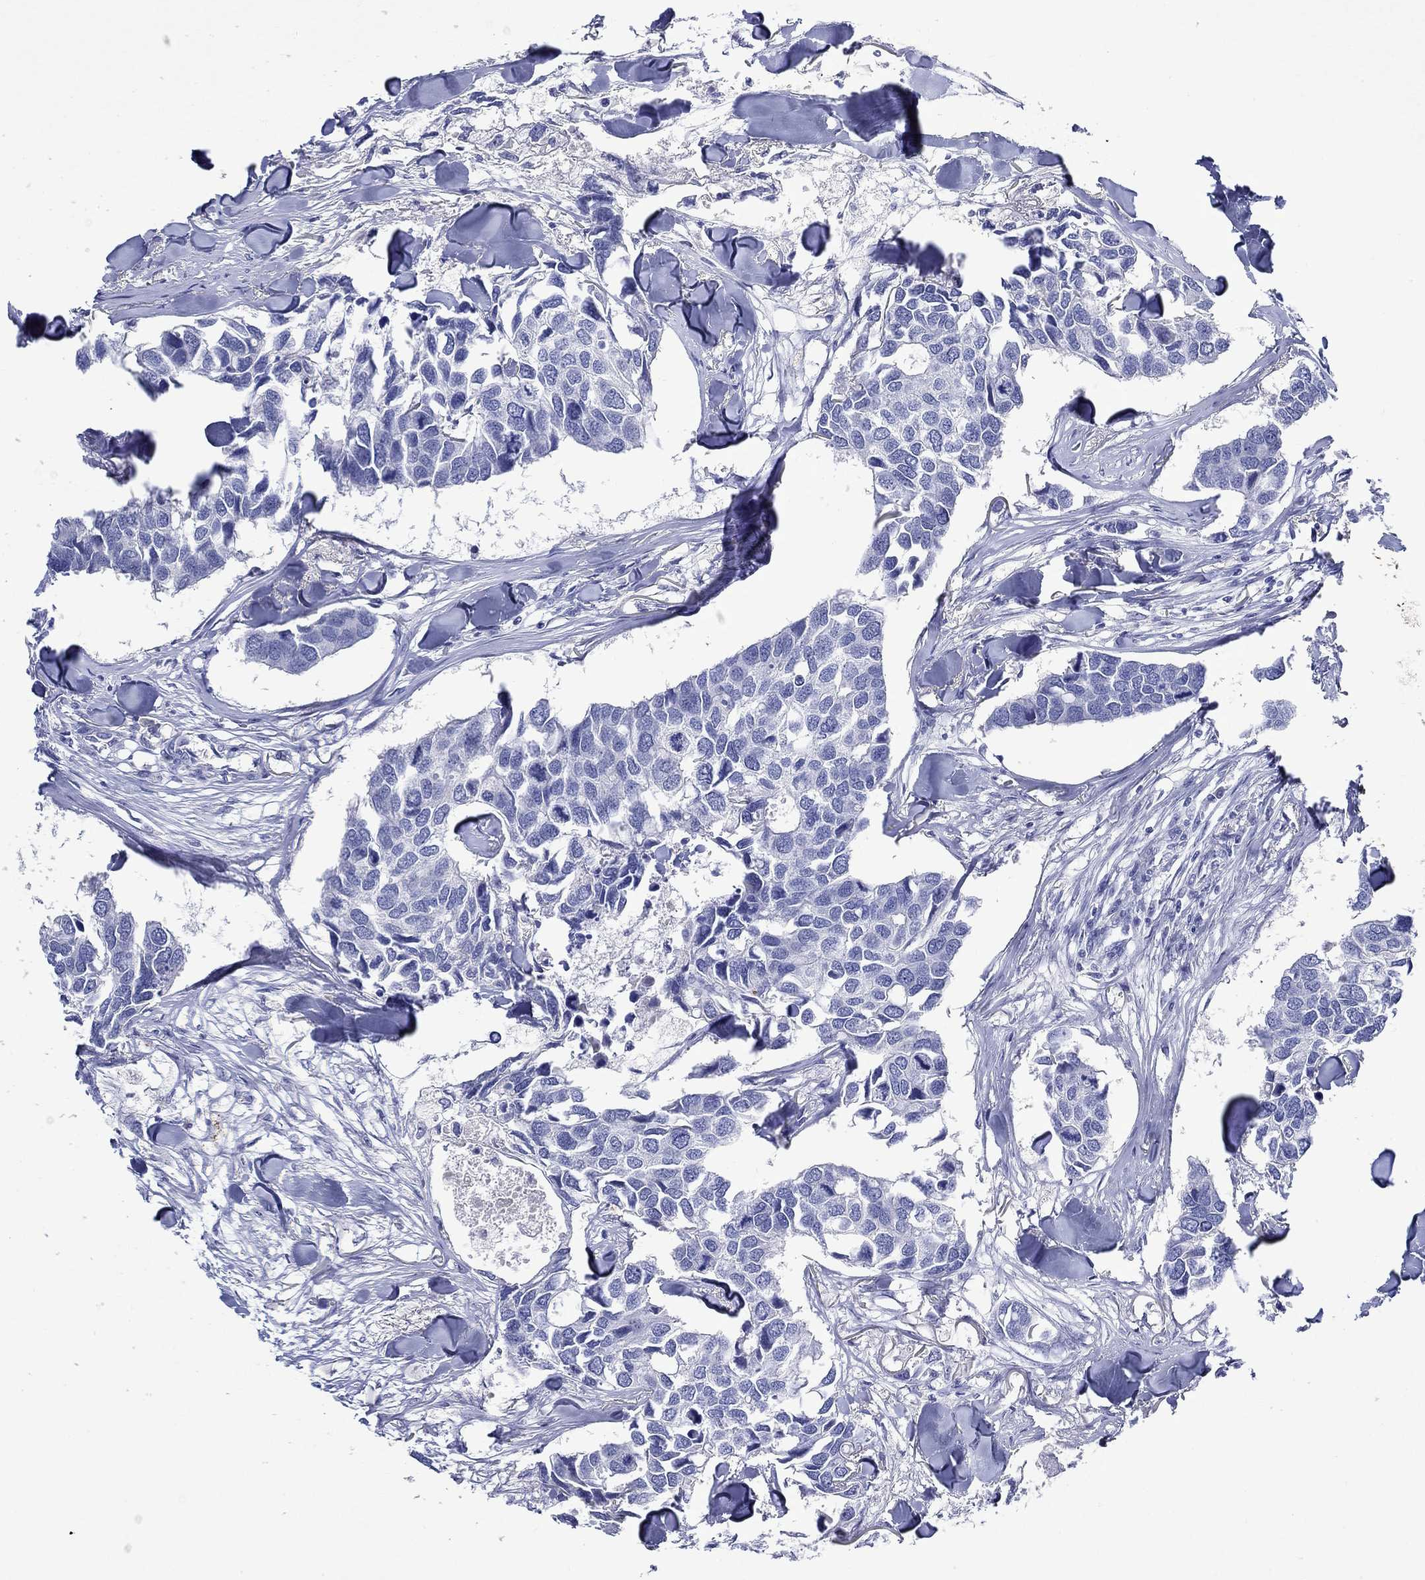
{"staining": {"intensity": "negative", "quantity": "none", "location": "none"}, "tissue": "breast cancer", "cell_type": "Tumor cells", "image_type": "cancer", "snomed": [{"axis": "morphology", "description": "Duct carcinoma"}, {"axis": "topography", "description": "Breast"}], "caption": "This is an immunohistochemistry (IHC) image of breast intraductal carcinoma. There is no staining in tumor cells.", "gene": "EPX", "patient": {"sex": "female", "age": 83}}